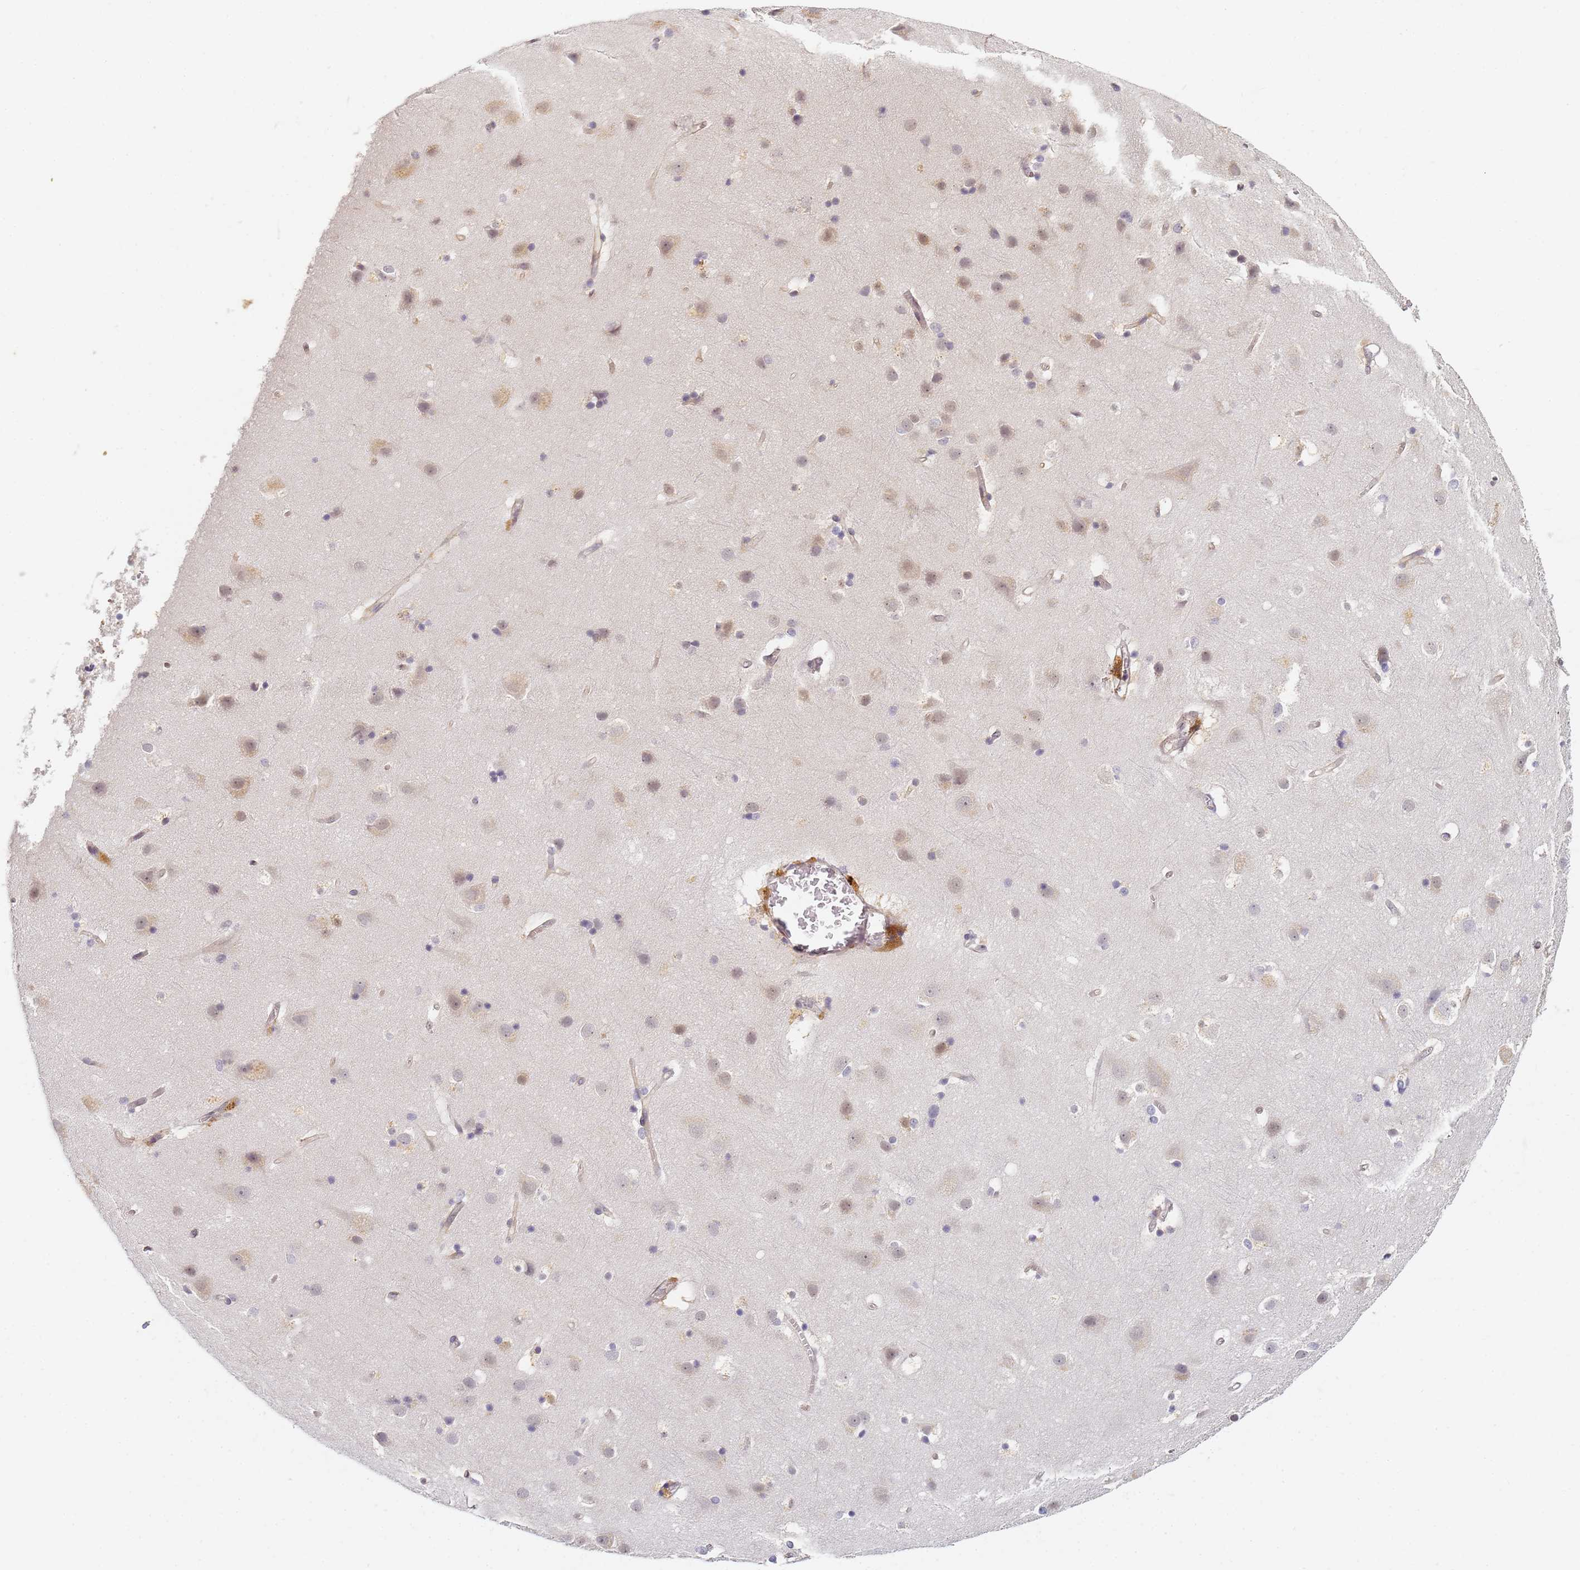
{"staining": {"intensity": "weak", "quantity": "25%-75%", "location": "cytoplasmic/membranous,nuclear"}, "tissue": "cerebral cortex", "cell_type": "Endothelial cells", "image_type": "normal", "snomed": [{"axis": "morphology", "description": "Normal tissue, NOS"}, {"axis": "topography", "description": "Cerebral cortex"}], "caption": "DAB (3,3'-diaminobenzidine) immunohistochemical staining of benign cerebral cortex shows weak cytoplasmic/membranous,nuclear protein expression in approximately 25%-75% of endothelial cells. Nuclei are stained in blue.", "gene": "HMCES", "patient": {"sex": "male", "age": 54}}